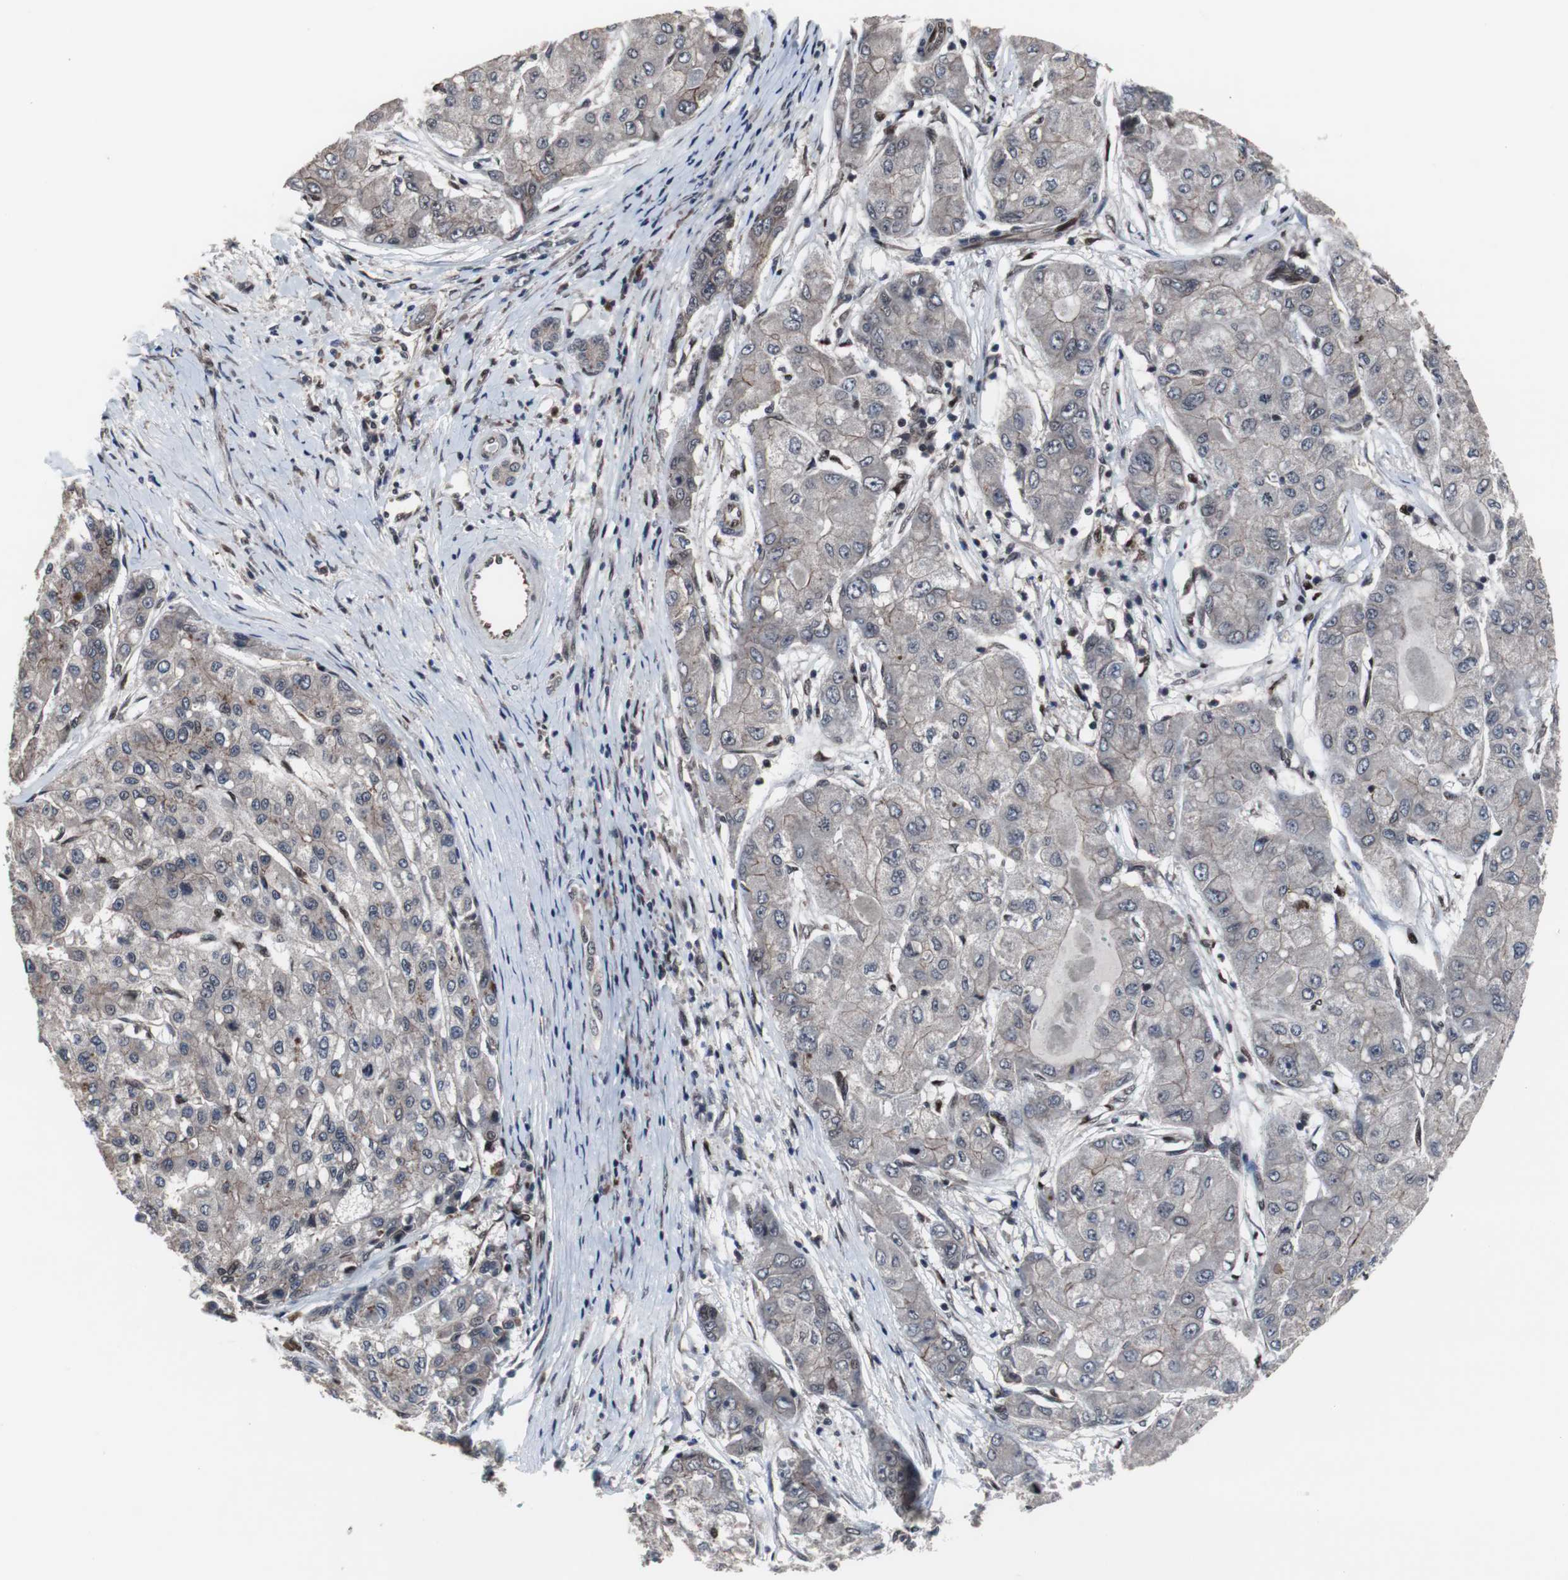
{"staining": {"intensity": "weak", "quantity": "<25%", "location": "cytoplasmic/membranous"}, "tissue": "liver cancer", "cell_type": "Tumor cells", "image_type": "cancer", "snomed": [{"axis": "morphology", "description": "Carcinoma, Hepatocellular, NOS"}, {"axis": "topography", "description": "Liver"}], "caption": "High magnification brightfield microscopy of liver cancer stained with DAB (brown) and counterstained with hematoxylin (blue): tumor cells show no significant expression.", "gene": "GTF2F2", "patient": {"sex": "male", "age": 80}}